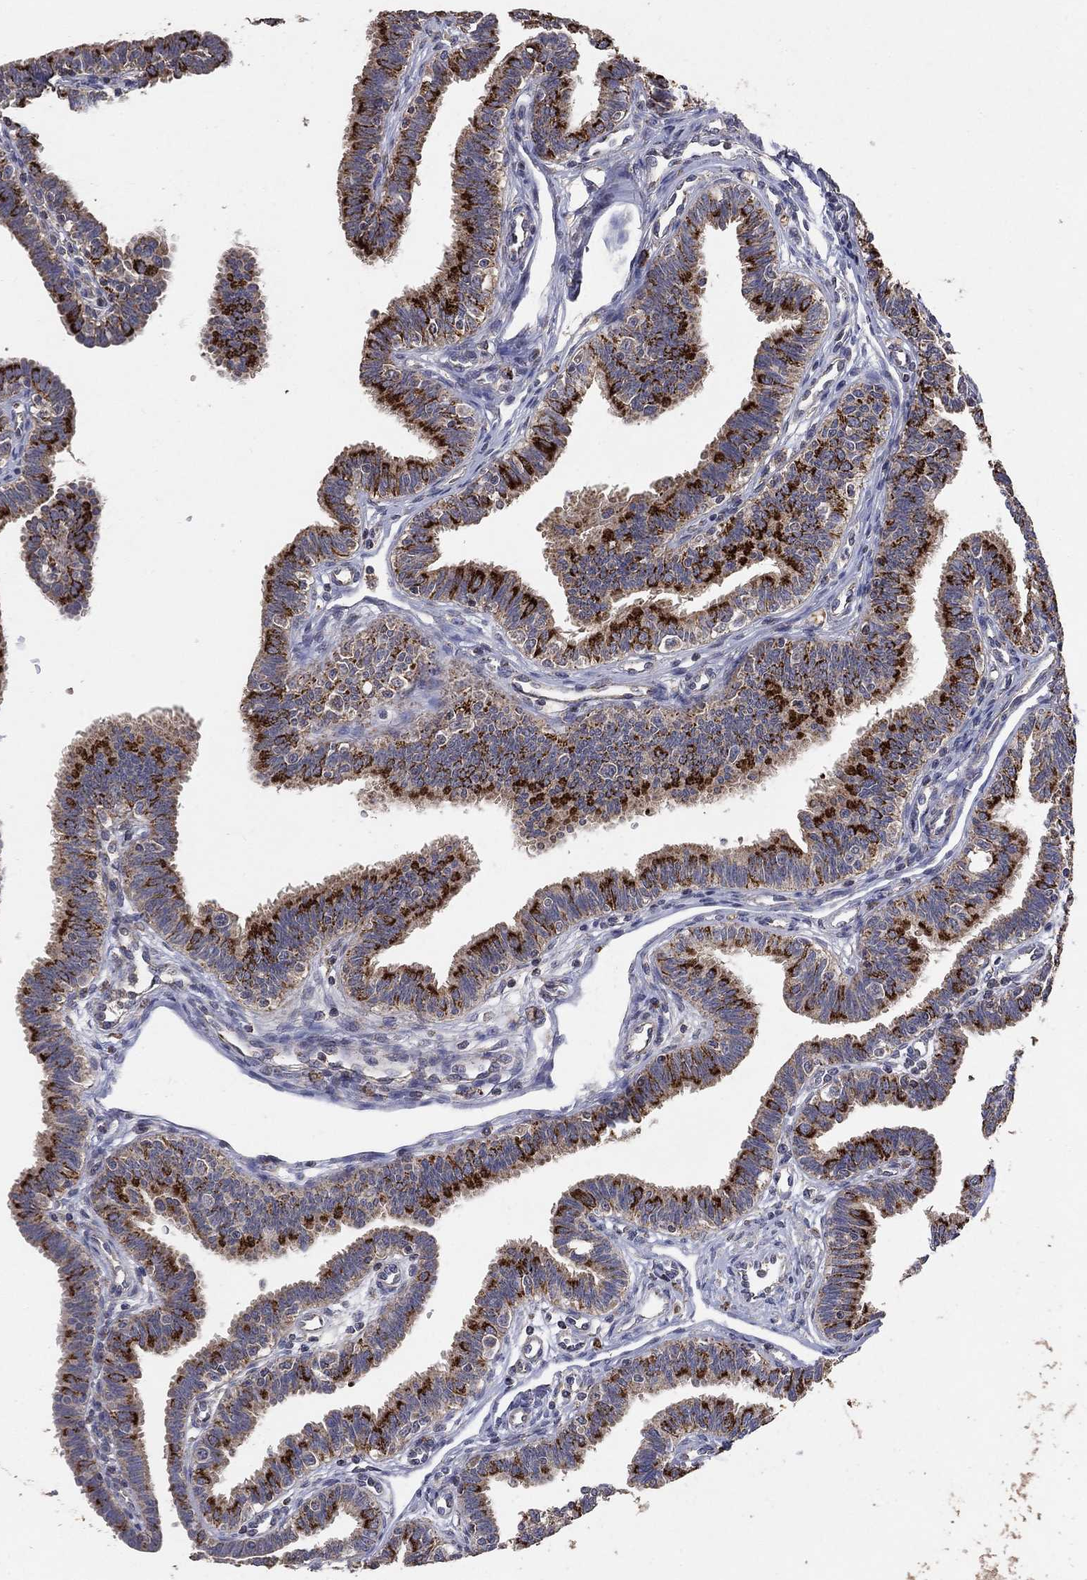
{"staining": {"intensity": "strong", "quantity": ">75%", "location": "cytoplasmic/membranous"}, "tissue": "fallopian tube", "cell_type": "Glandular cells", "image_type": "normal", "snomed": [{"axis": "morphology", "description": "Normal tissue, NOS"}, {"axis": "topography", "description": "Fallopian tube"}], "caption": "Brown immunohistochemical staining in benign human fallopian tube displays strong cytoplasmic/membranous expression in about >75% of glandular cells.", "gene": "GPSM1", "patient": {"sex": "female", "age": 36}}